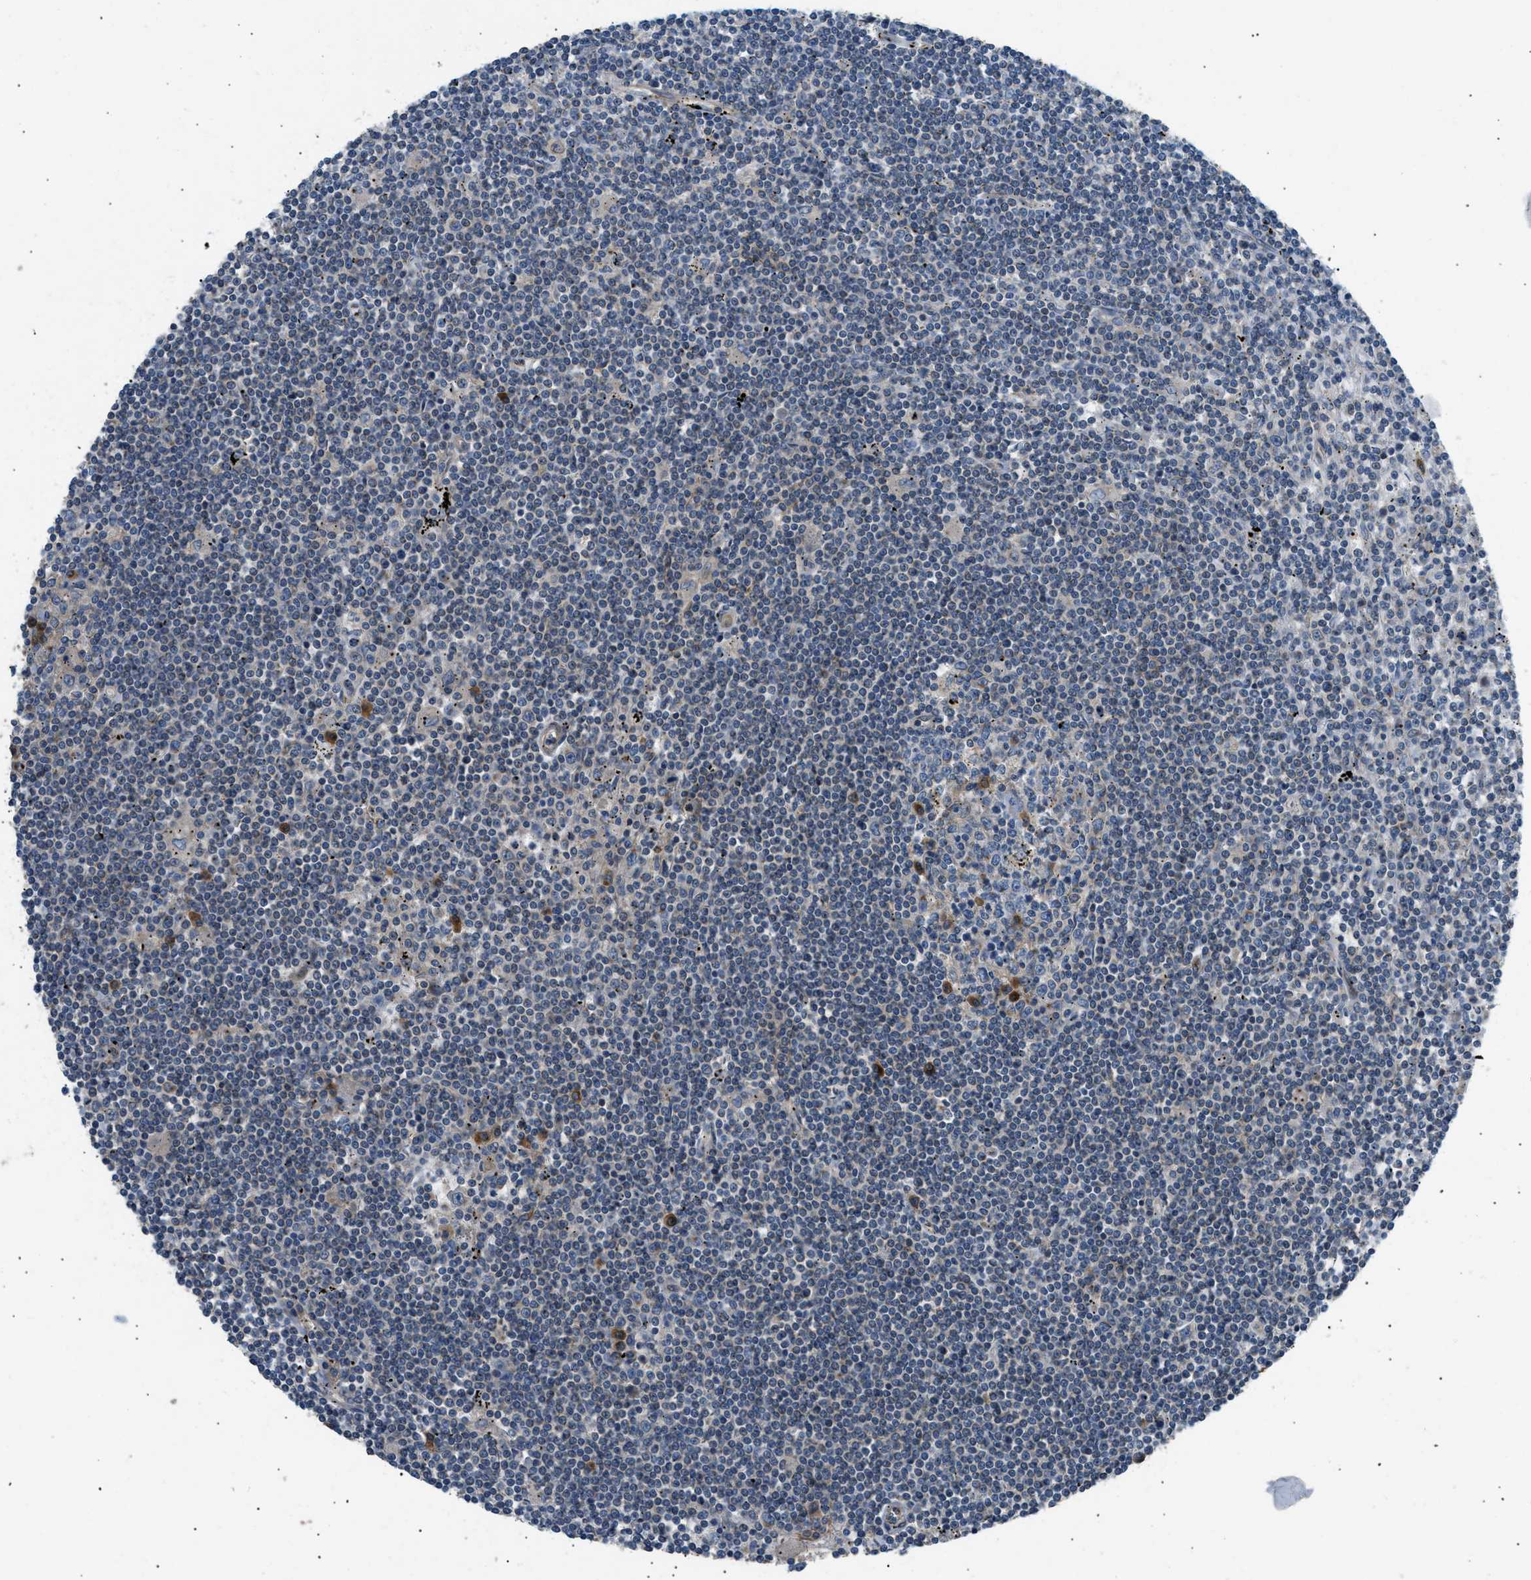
{"staining": {"intensity": "negative", "quantity": "none", "location": "none"}, "tissue": "lymphoma", "cell_type": "Tumor cells", "image_type": "cancer", "snomed": [{"axis": "morphology", "description": "Malignant lymphoma, non-Hodgkin's type, Low grade"}, {"axis": "topography", "description": "Spleen"}], "caption": "This histopathology image is of lymphoma stained with immunohistochemistry (IHC) to label a protein in brown with the nuclei are counter-stained blue. There is no staining in tumor cells.", "gene": "LYSMD3", "patient": {"sex": "male", "age": 76}}